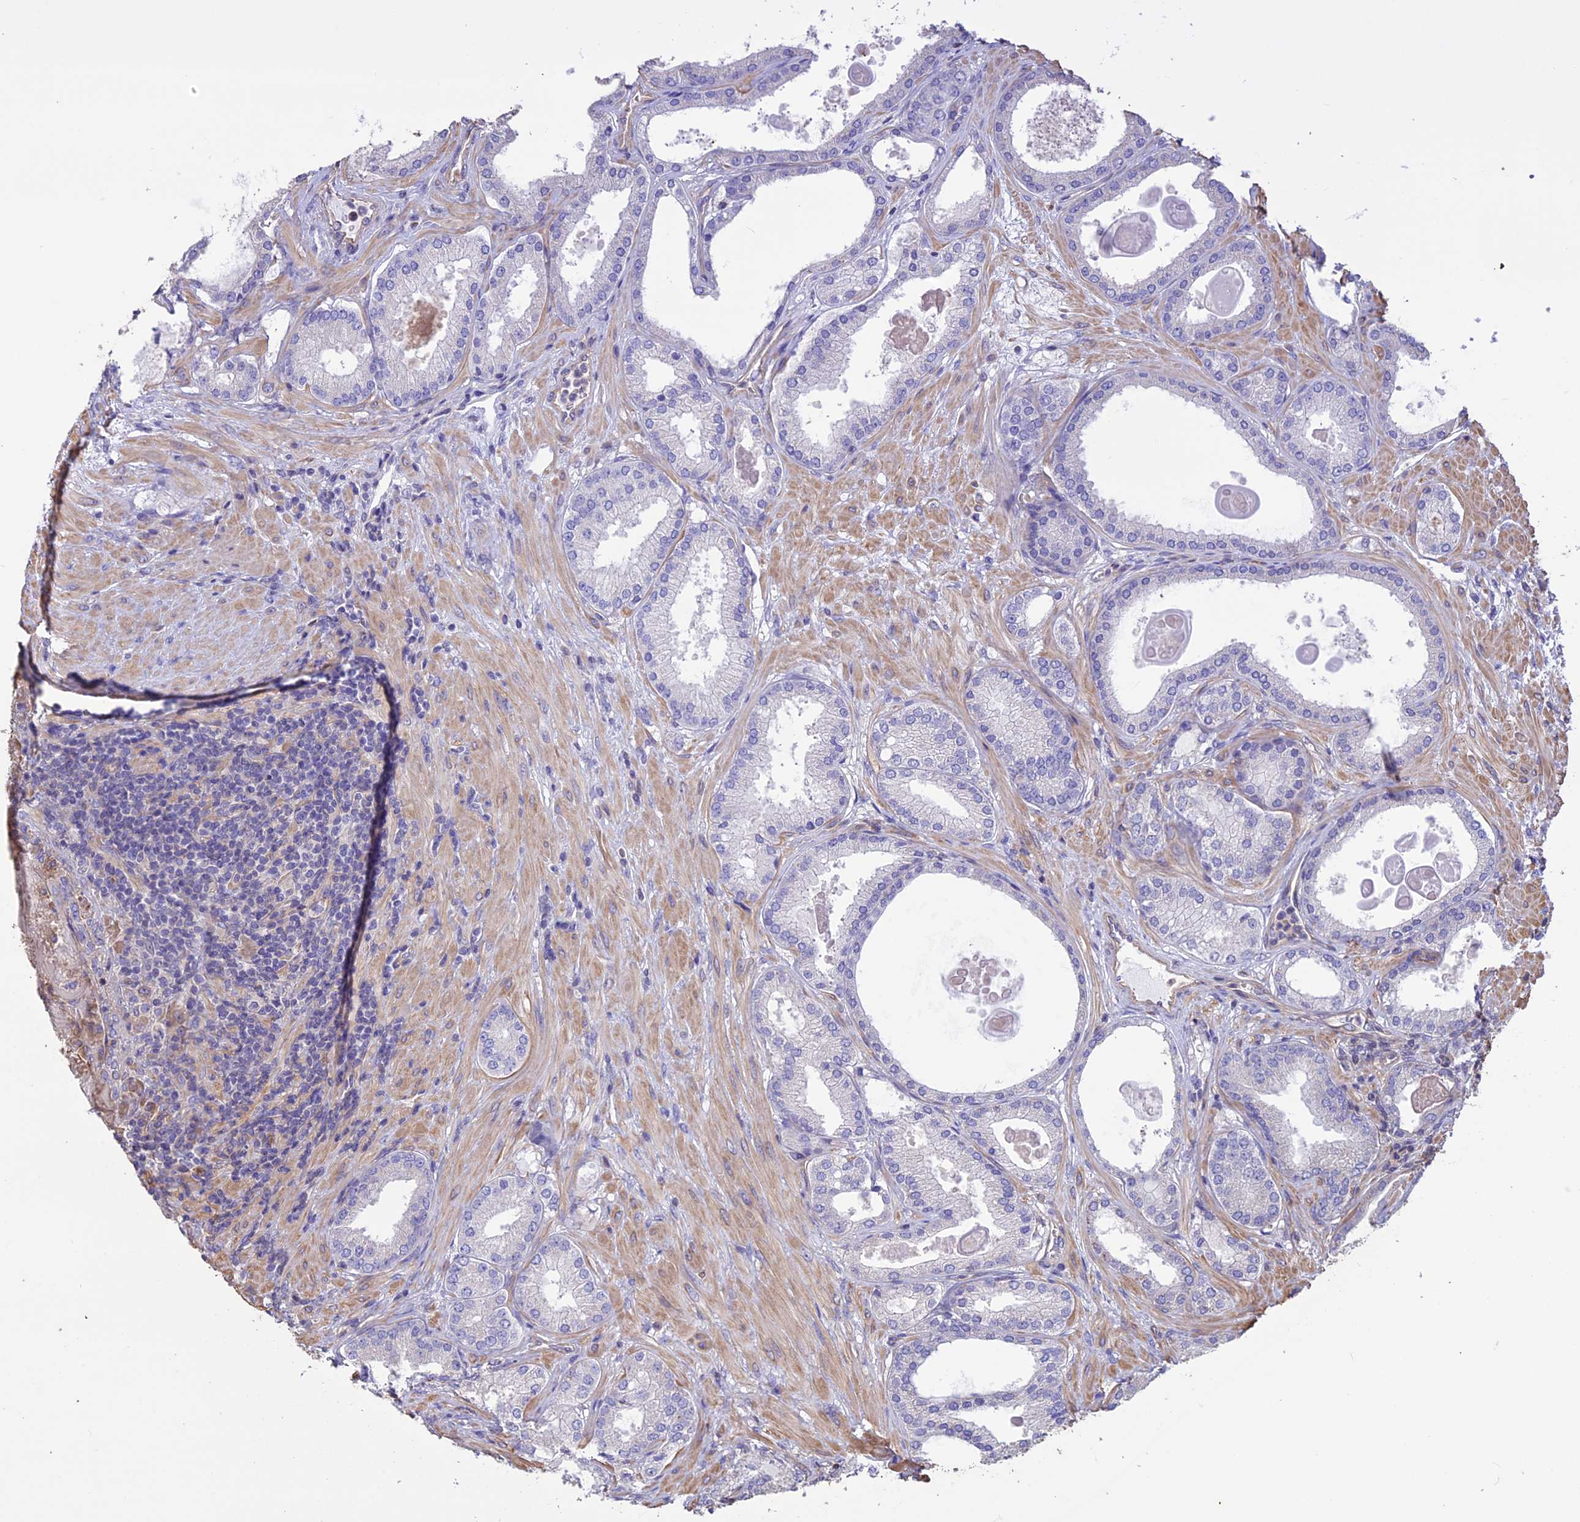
{"staining": {"intensity": "negative", "quantity": "none", "location": "none"}, "tissue": "prostate cancer", "cell_type": "Tumor cells", "image_type": "cancer", "snomed": [{"axis": "morphology", "description": "Adenocarcinoma, Low grade"}, {"axis": "topography", "description": "Prostate"}], "caption": "The histopathology image reveals no significant expression in tumor cells of prostate low-grade adenocarcinoma.", "gene": "CCDC148", "patient": {"sex": "male", "age": 59}}